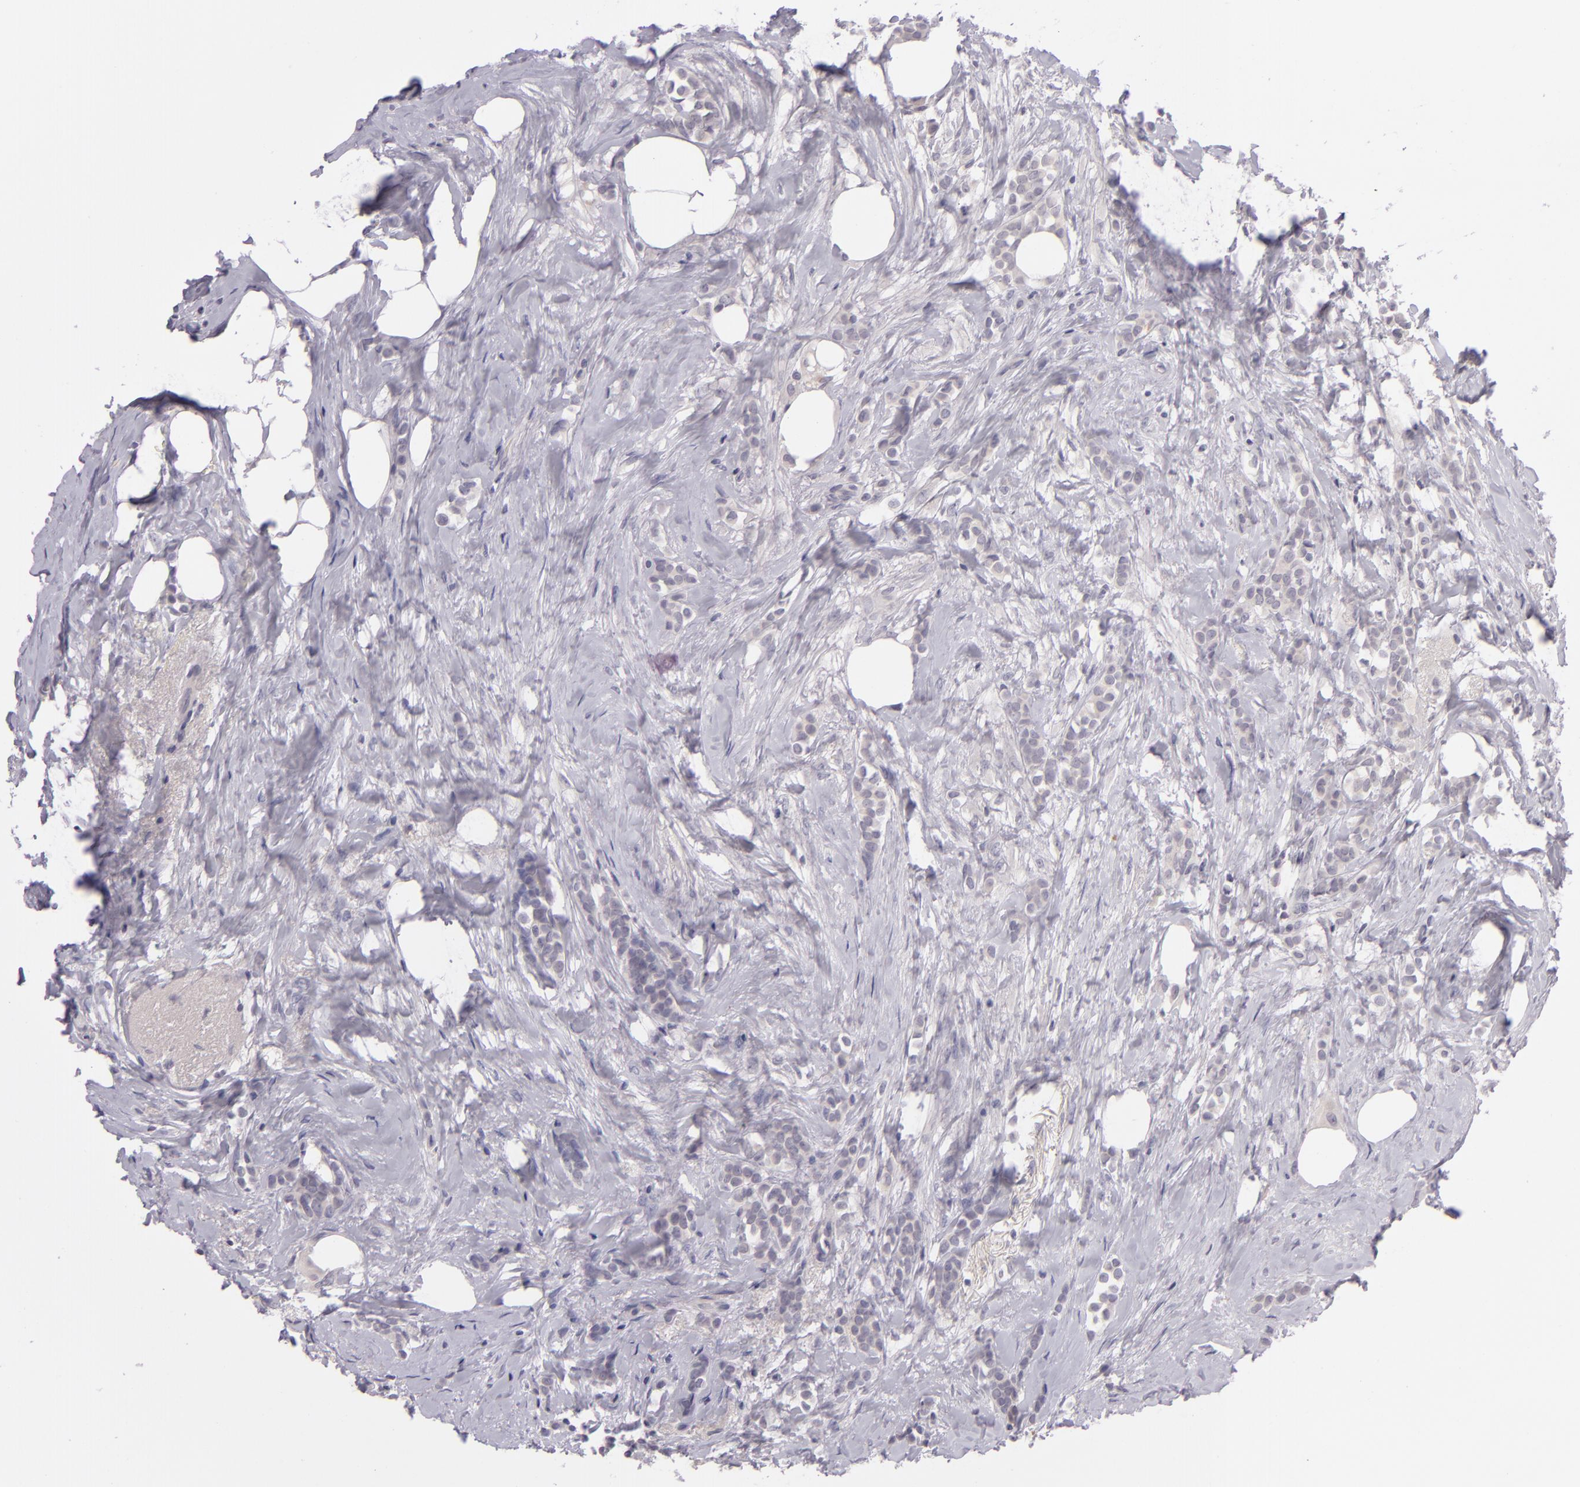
{"staining": {"intensity": "negative", "quantity": "none", "location": "none"}, "tissue": "breast cancer", "cell_type": "Tumor cells", "image_type": "cancer", "snomed": [{"axis": "morphology", "description": "Lobular carcinoma"}, {"axis": "topography", "description": "Breast"}], "caption": "Protein analysis of breast lobular carcinoma shows no significant positivity in tumor cells.", "gene": "DAG1", "patient": {"sex": "female", "age": 56}}